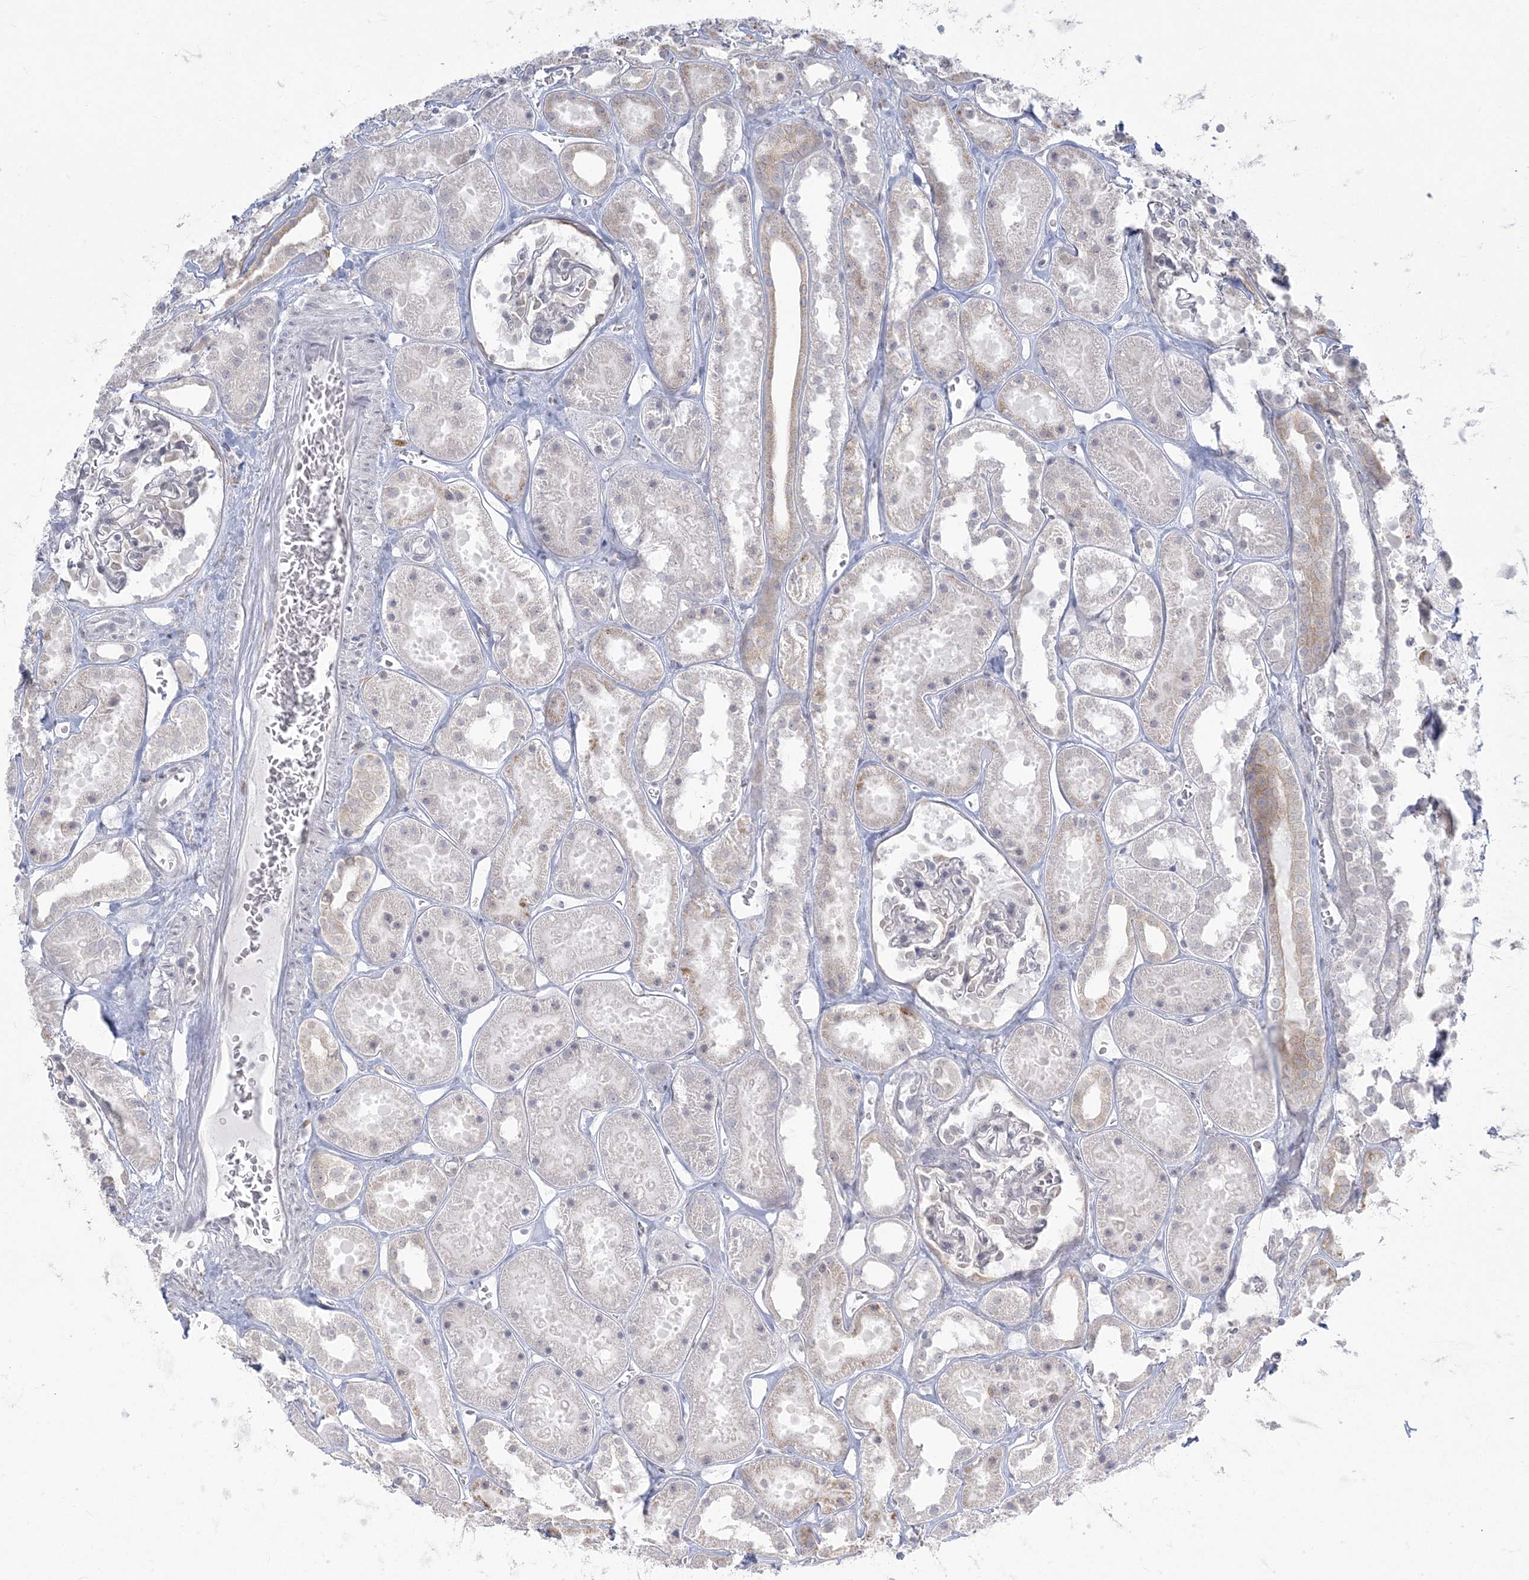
{"staining": {"intensity": "negative", "quantity": "none", "location": "none"}, "tissue": "kidney", "cell_type": "Cells in glomeruli", "image_type": "normal", "snomed": [{"axis": "morphology", "description": "Normal tissue, NOS"}, {"axis": "topography", "description": "Kidney"}], "caption": "Unremarkable kidney was stained to show a protein in brown. There is no significant positivity in cells in glomeruli.", "gene": "ZC3H6", "patient": {"sex": "female", "age": 41}}